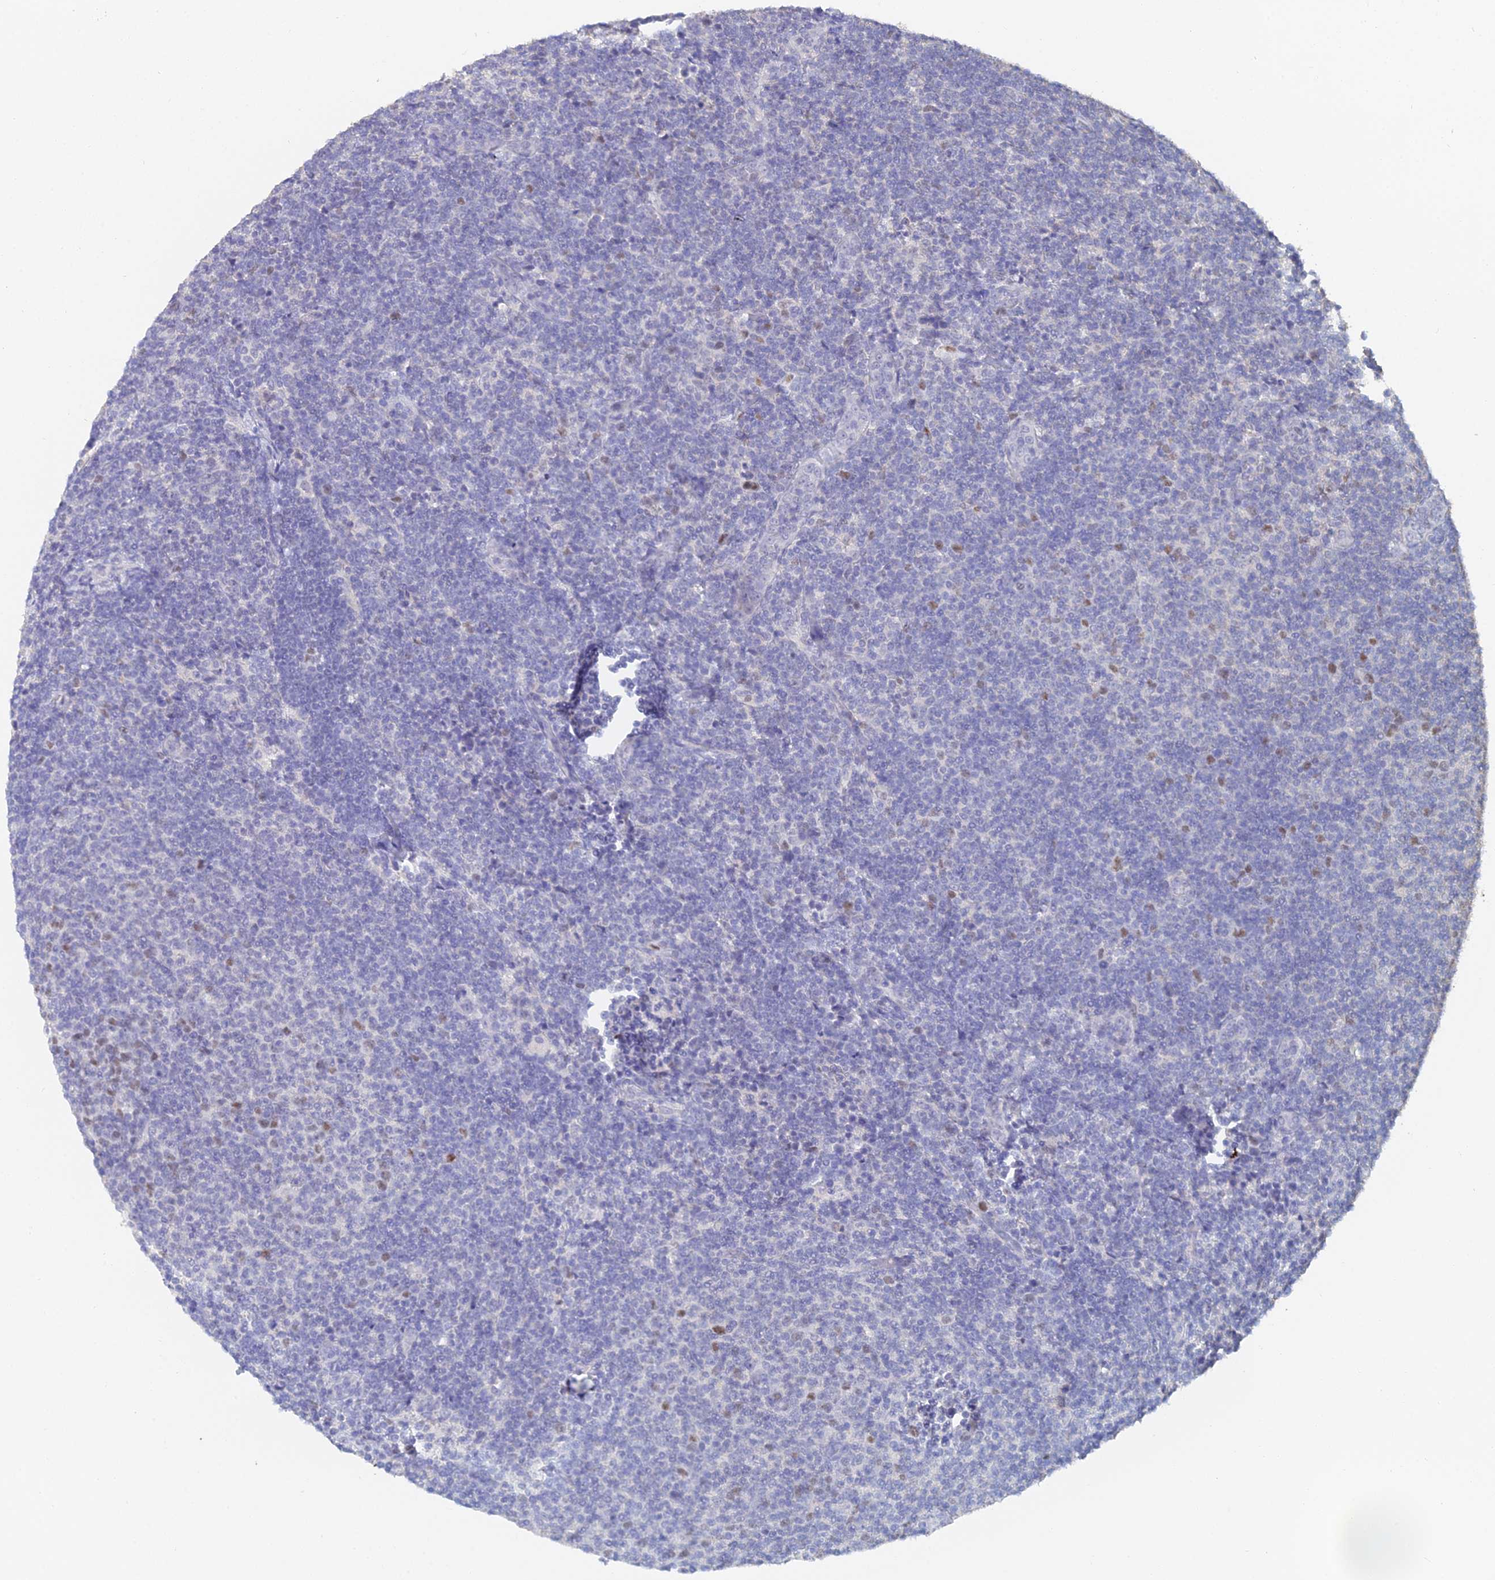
{"staining": {"intensity": "negative", "quantity": "none", "location": "none"}, "tissue": "lymphoma", "cell_type": "Tumor cells", "image_type": "cancer", "snomed": [{"axis": "morphology", "description": "Malignant lymphoma, non-Hodgkin's type, Low grade"}, {"axis": "topography", "description": "Lymph node"}], "caption": "The histopathology image displays no significant expression in tumor cells of malignant lymphoma, non-Hodgkin's type (low-grade).", "gene": "MCM2", "patient": {"sex": "male", "age": 66}}